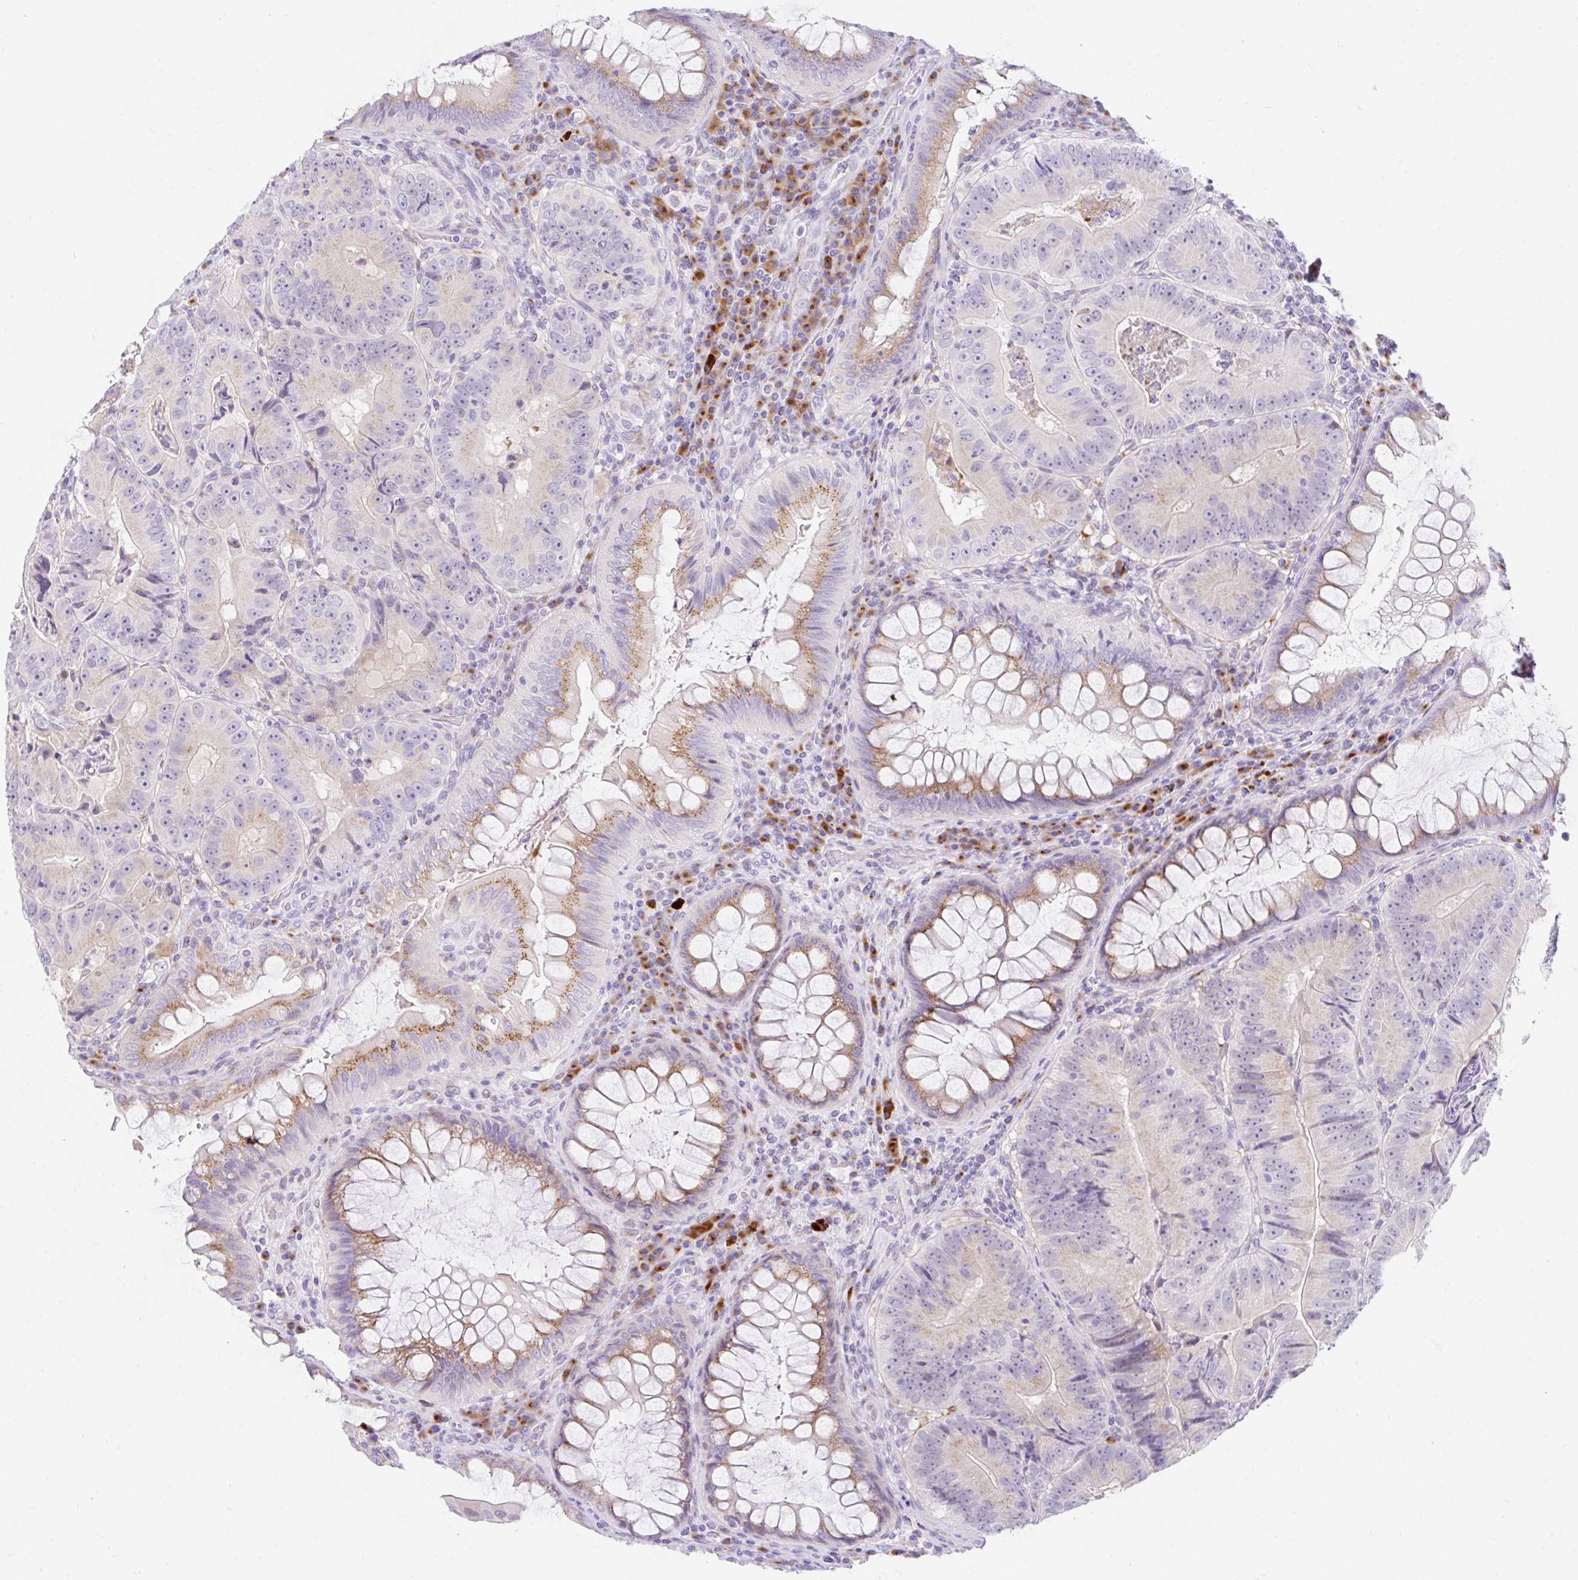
{"staining": {"intensity": "weak", "quantity": "25%-75%", "location": "cytoplasmic/membranous"}, "tissue": "colorectal cancer", "cell_type": "Tumor cells", "image_type": "cancer", "snomed": [{"axis": "morphology", "description": "Adenocarcinoma, NOS"}, {"axis": "topography", "description": "Colon"}], "caption": "Human colorectal cancer stained with a protein marker reveals weak staining in tumor cells.", "gene": "GOLGA8A", "patient": {"sex": "female", "age": 86}}